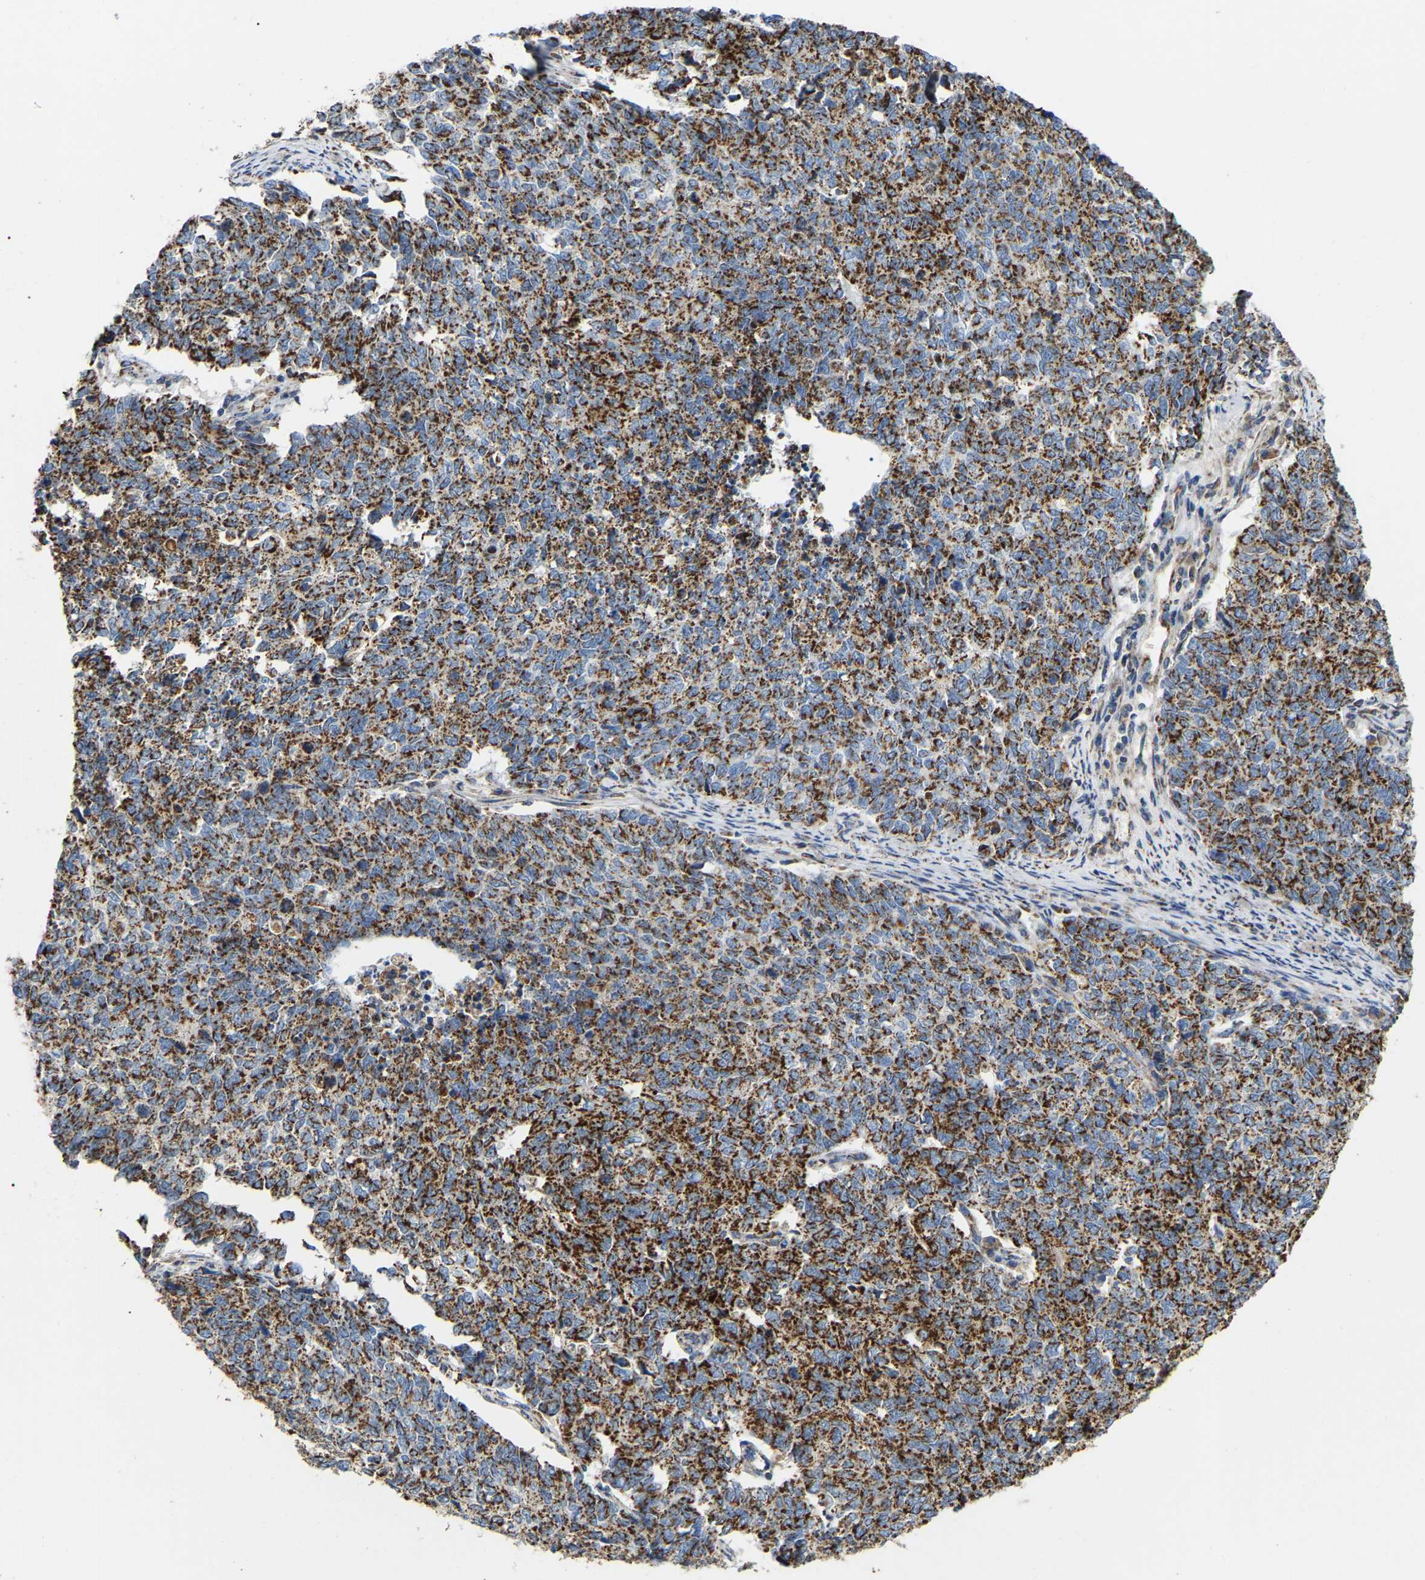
{"staining": {"intensity": "strong", "quantity": ">75%", "location": "cytoplasmic/membranous"}, "tissue": "cervical cancer", "cell_type": "Tumor cells", "image_type": "cancer", "snomed": [{"axis": "morphology", "description": "Squamous cell carcinoma, NOS"}, {"axis": "topography", "description": "Cervix"}], "caption": "This micrograph shows immunohistochemistry (IHC) staining of cervical cancer (squamous cell carcinoma), with high strong cytoplasmic/membranous expression in approximately >75% of tumor cells.", "gene": "HIBADH", "patient": {"sex": "female", "age": 63}}